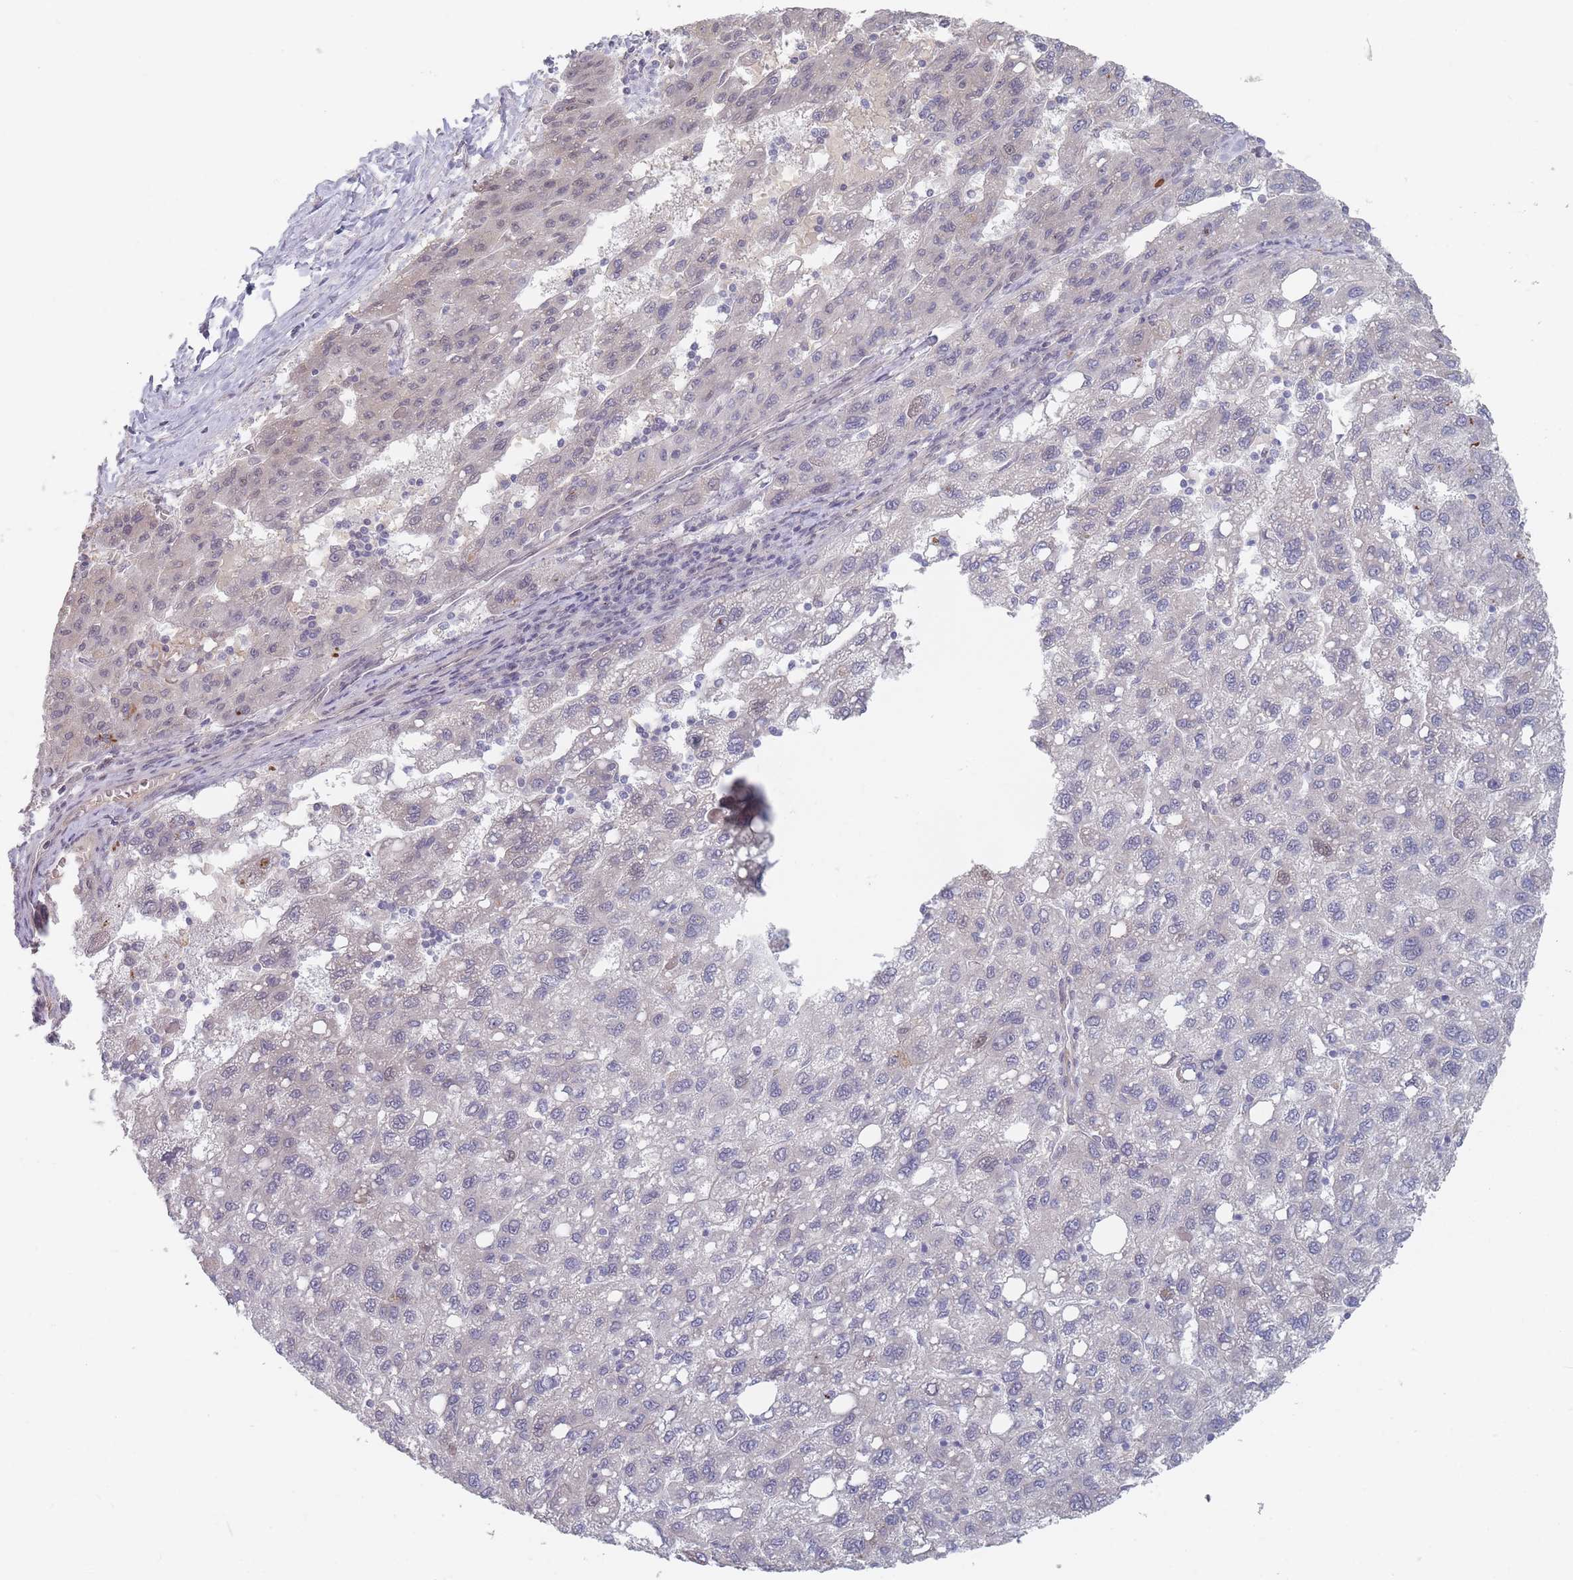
{"staining": {"intensity": "negative", "quantity": "none", "location": "none"}, "tissue": "liver cancer", "cell_type": "Tumor cells", "image_type": "cancer", "snomed": [{"axis": "morphology", "description": "Carcinoma, Hepatocellular, NOS"}, {"axis": "topography", "description": "Liver"}], "caption": "The immunohistochemistry histopathology image has no significant positivity in tumor cells of hepatocellular carcinoma (liver) tissue.", "gene": "ANKRD10", "patient": {"sex": "female", "age": 82}}